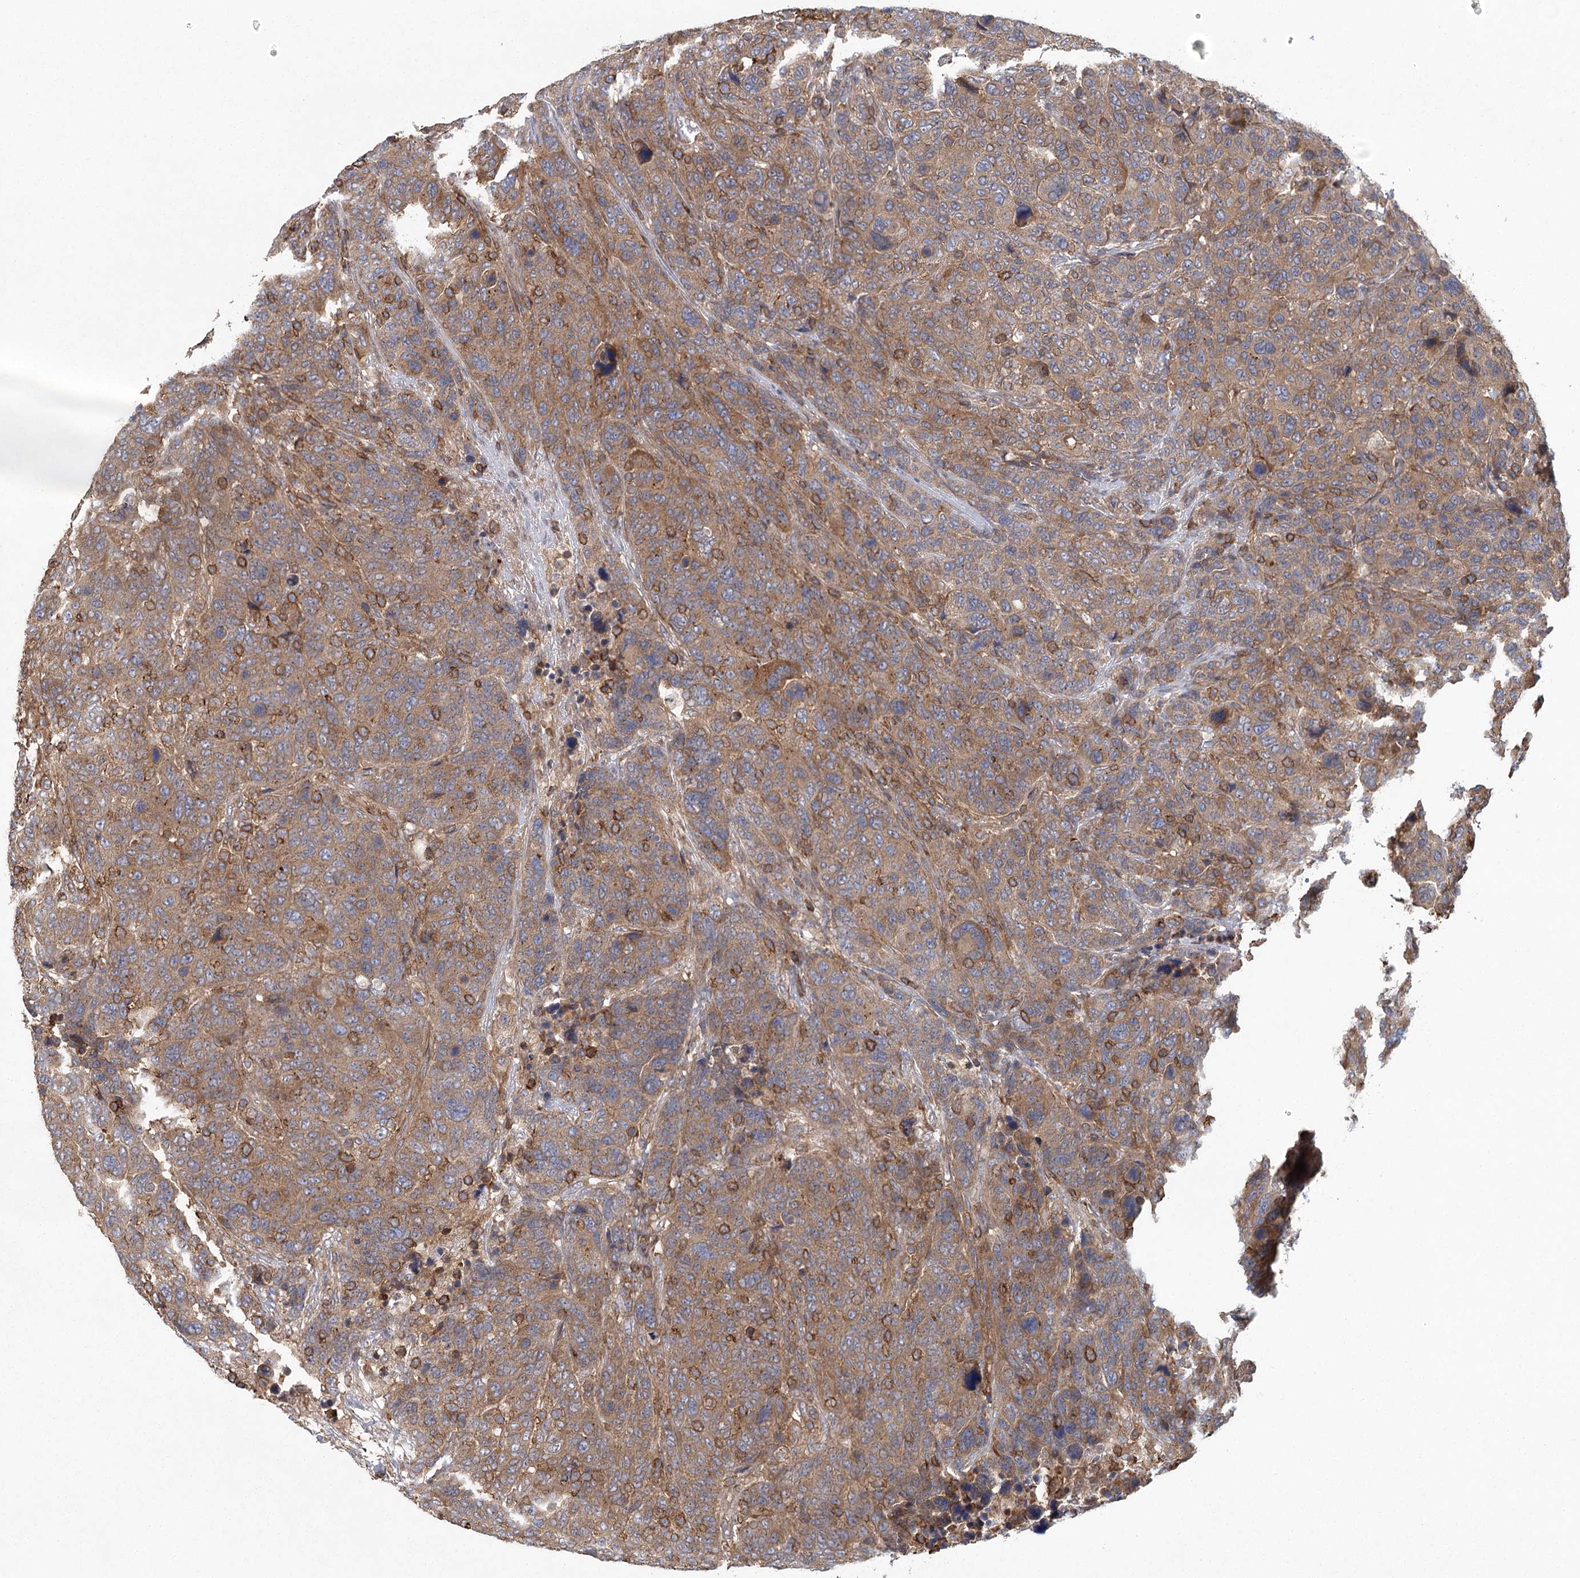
{"staining": {"intensity": "moderate", "quantity": ">75%", "location": "cytoplasmic/membranous"}, "tissue": "breast cancer", "cell_type": "Tumor cells", "image_type": "cancer", "snomed": [{"axis": "morphology", "description": "Duct carcinoma"}, {"axis": "topography", "description": "Breast"}], "caption": "DAB (3,3'-diaminobenzidine) immunohistochemical staining of human breast intraductal carcinoma demonstrates moderate cytoplasmic/membranous protein staining in approximately >75% of tumor cells.", "gene": "PLEKHA7", "patient": {"sex": "female", "age": 37}}